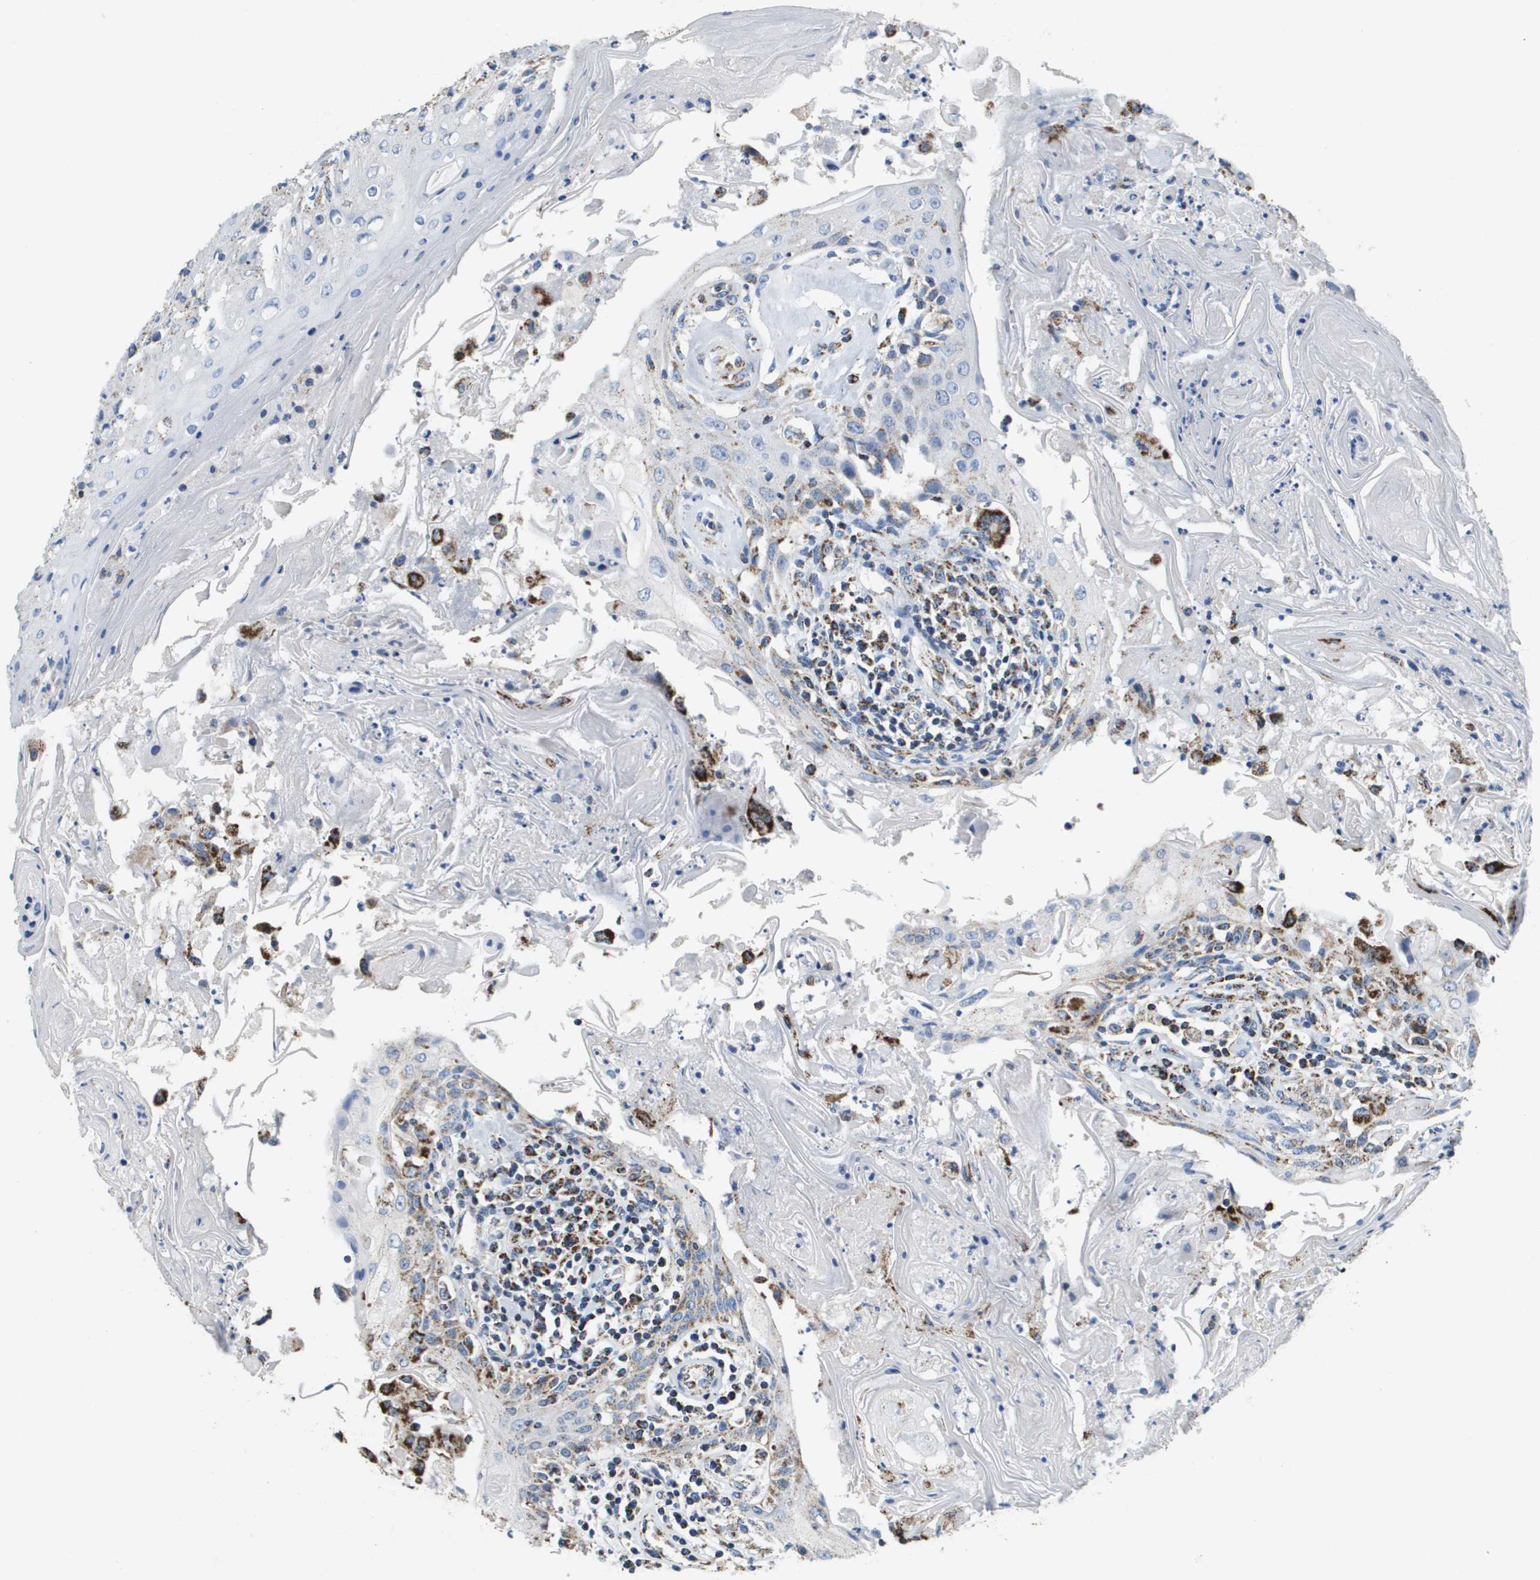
{"staining": {"intensity": "negative", "quantity": "none", "location": "none"}, "tissue": "head and neck cancer", "cell_type": "Tumor cells", "image_type": "cancer", "snomed": [{"axis": "morphology", "description": "Squamous cell carcinoma, NOS"}, {"axis": "topography", "description": "Oral tissue"}, {"axis": "topography", "description": "Head-Neck"}], "caption": "An immunohistochemistry (IHC) micrograph of head and neck squamous cell carcinoma is shown. There is no staining in tumor cells of head and neck squamous cell carcinoma.", "gene": "ATP5F1B", "patient": {"sex": "female", "age": 76}}